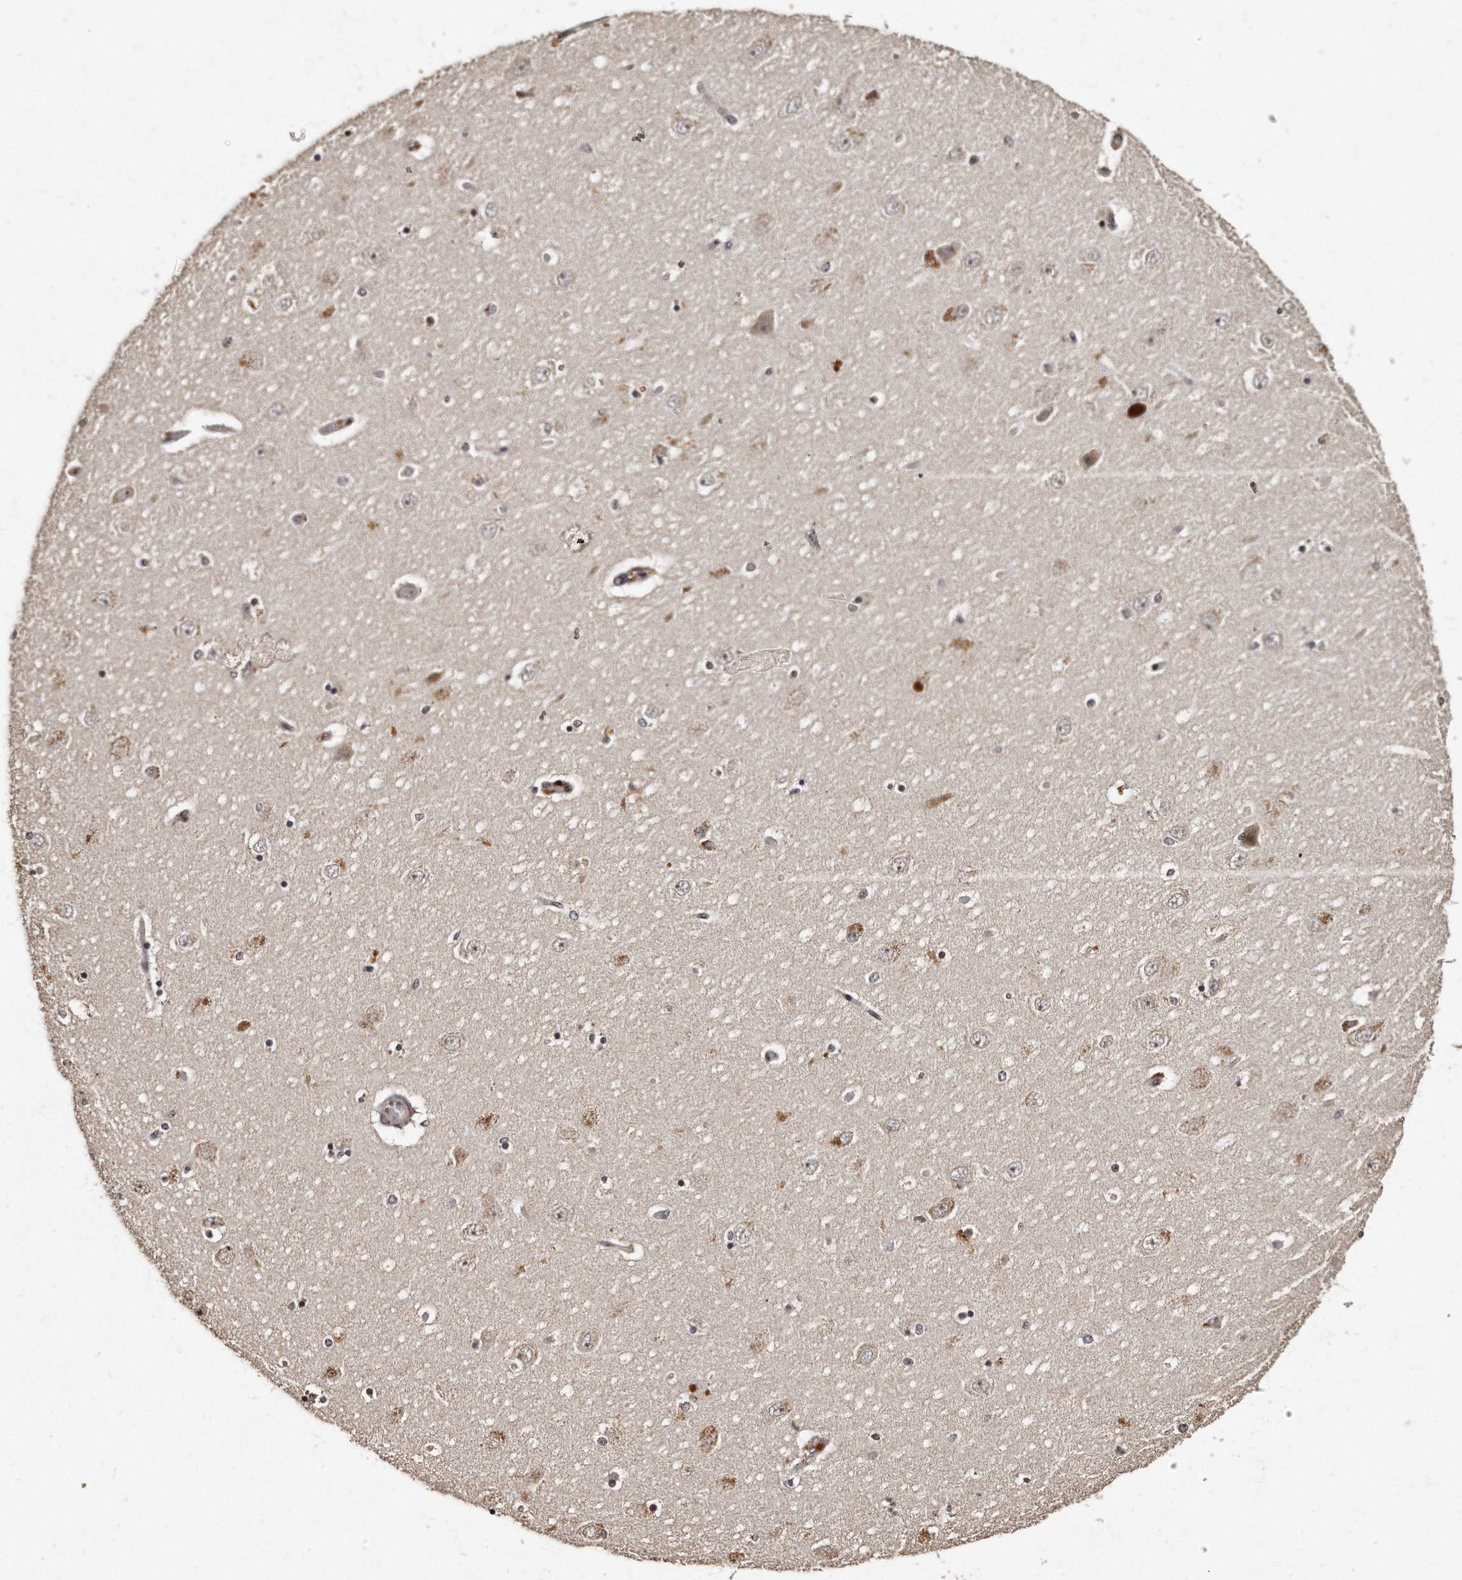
{"staining": {"intensity": "moderate", "quantity": "<25%", "location": "cytoplasmic/membranous"}, "tissue": "hippocampus", "cell_type": "Glial cells", "image_type": "normal", "snomed": [{"axis": "morphology", "description": "Normal tissue, NOS"}, {"axis": "topography", "description": "Hippocampus"}], "caption": "An immunohistochemistry image of benign tissue is shown. Protein staining in brown highlights moderate cytoplasmic/membranous positivity in hippocampus within glial cells. (Brightfield microscopy of DAB IHC at high magnification).", "gene": "TSHR", "patient": {"sex": "female", "age": 54}}